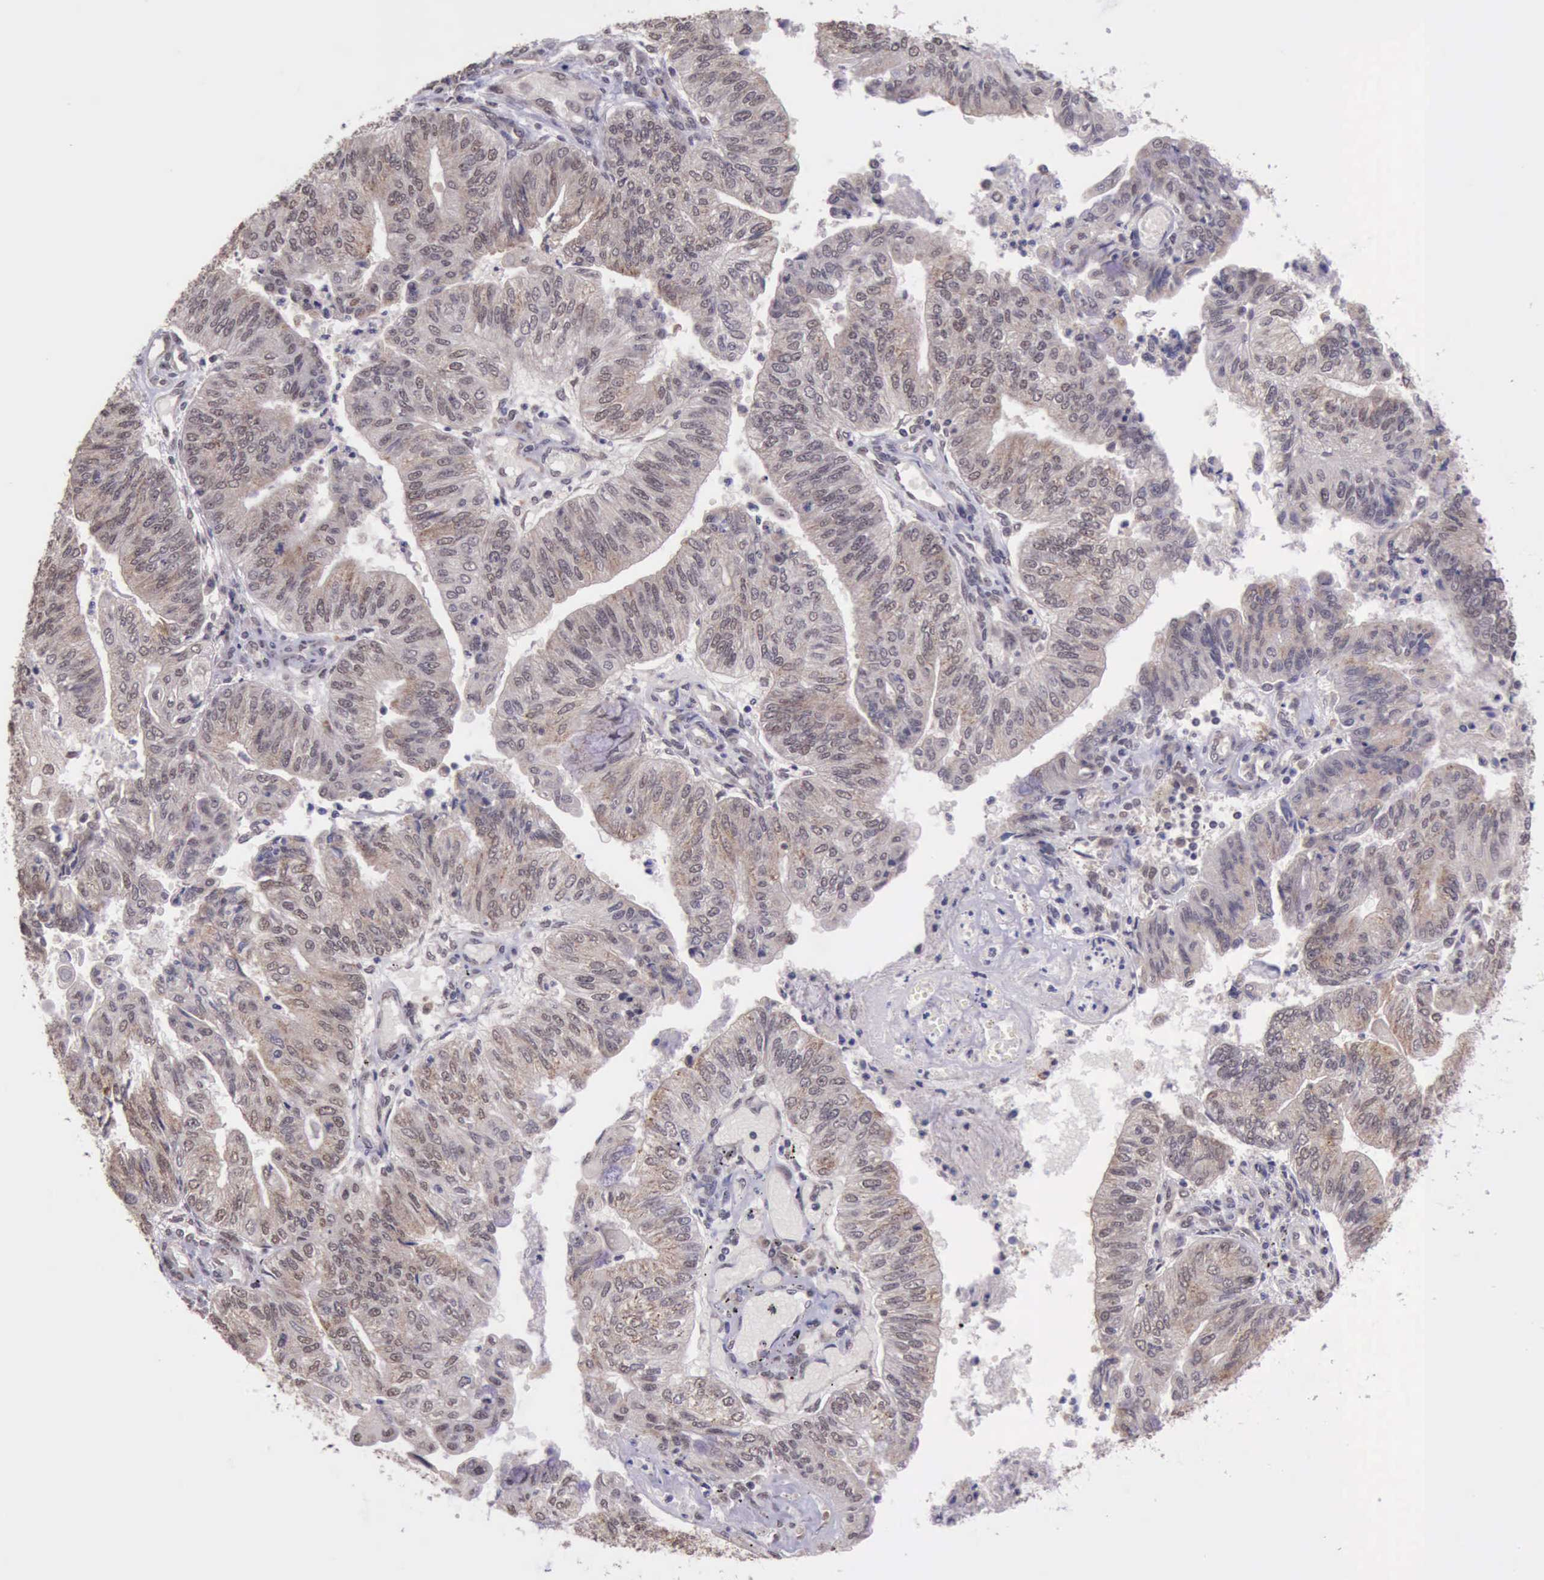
{"staining": {"intensity": "weak", "quantity": ">75%", "location": "nuclear"}, "tissue": "endometrial cancer", "cell_type": "Tumor cells", "image_type": "cancer", "snomed": [{"axis": "morphology", "description": "Adenocarcinoma, NOS"}, {"axis": "topography", "description": "Endometrium"}], "caption": "Immunohistochemistry (DAB (3,3'-diaminobenzidine)) staining of human endometrial cancer (adenocarcinoma) exhibits weak nuclear protein positivity in about >75% of tumor cells.", "gene": "PRPF39", "patient": {"sex": "female", "age": 59}}